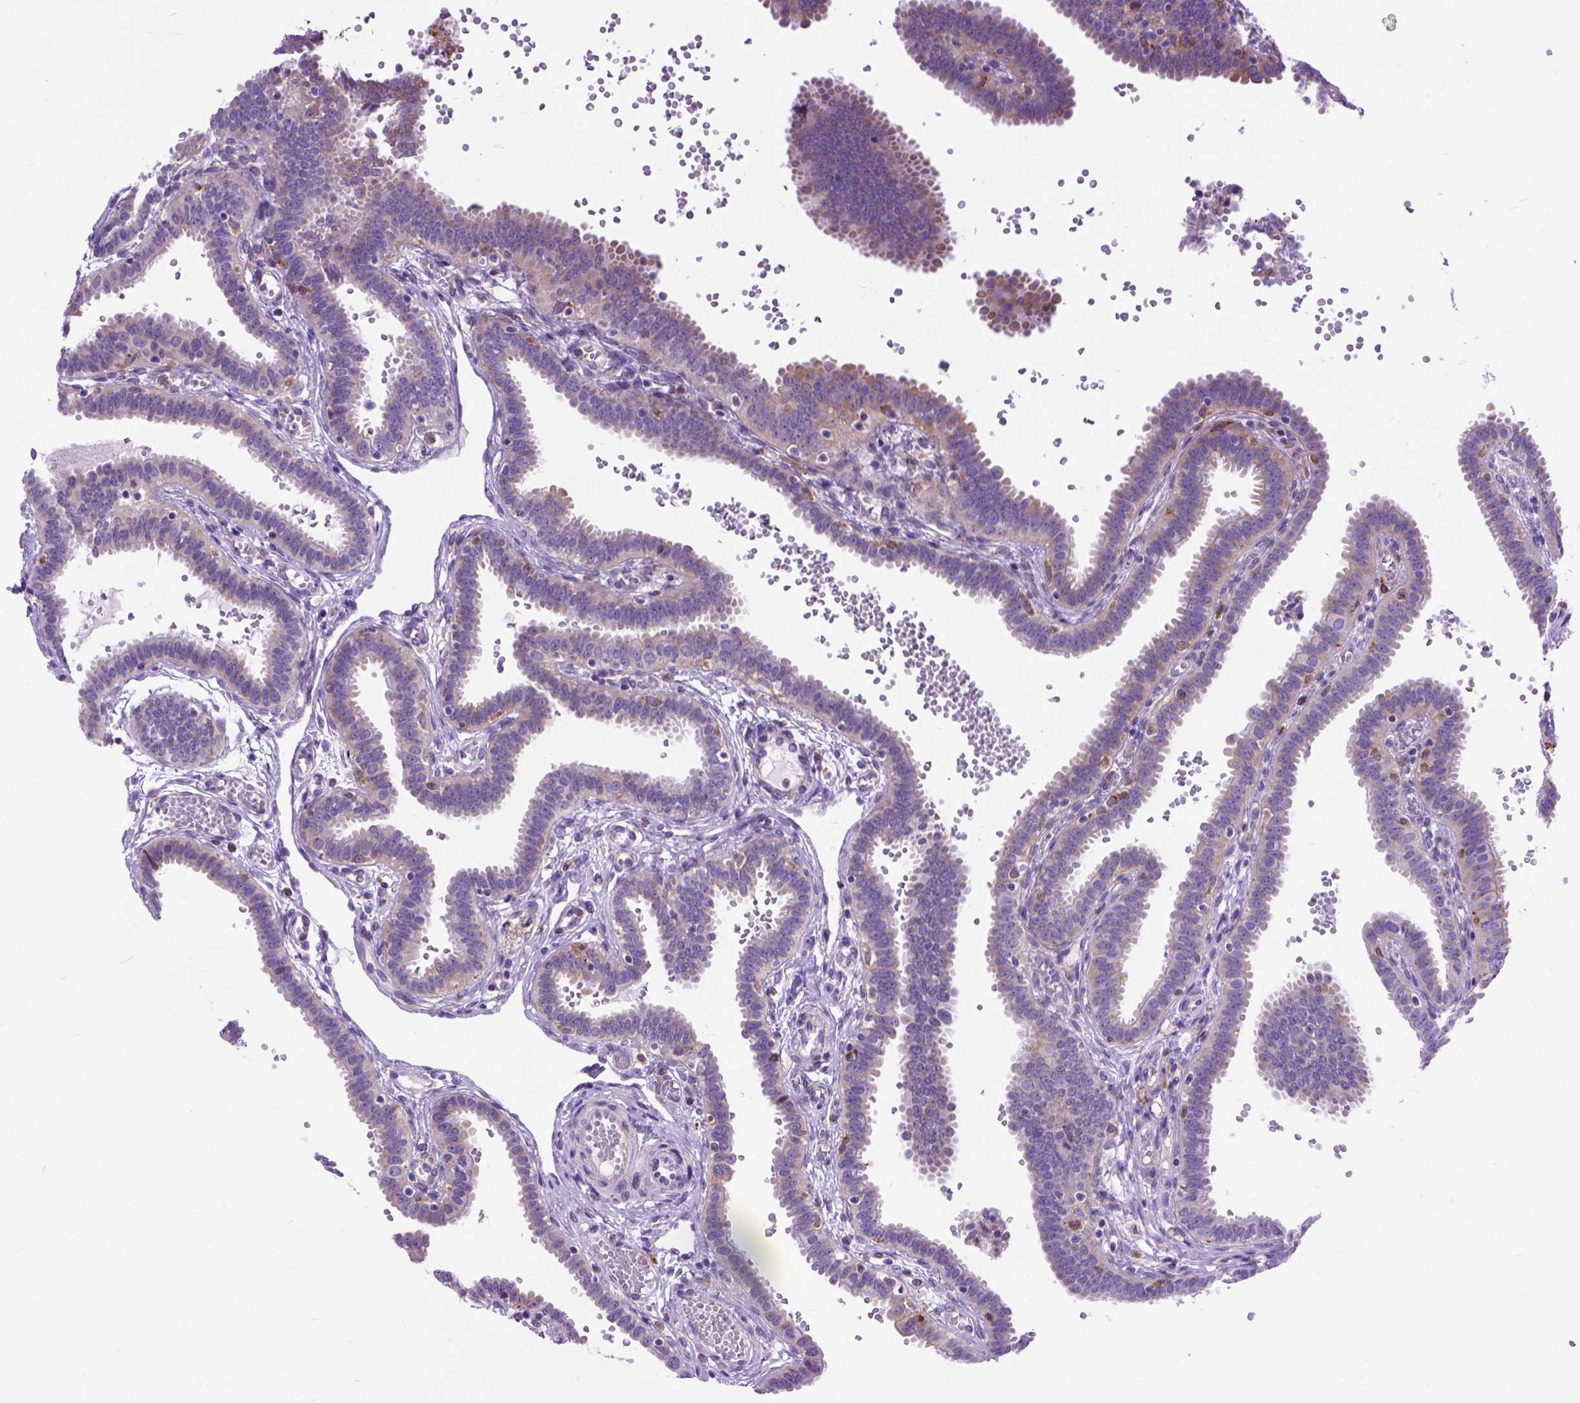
{"staining": {"intensity": "moderate", "quantity": ">75%", "location": "cytoplasmic/membranous"}, "tissue": "fallopian tube", "cell_type": "Glandular cells", "image_type": "normal", "snomed": [{"axis": "morphology", "description": "Normal tissue, NOS"}, {"axis": "topography", "description": "Fallopian tube"}], "caption": "Human fallopian tube stained for a protein (brown) exhibits moderate cytoplasmic/membranous positive staining in about >75% of glandular cells.", "gene": "PLK4", "patient": {"sex": "female", "age": 37}}